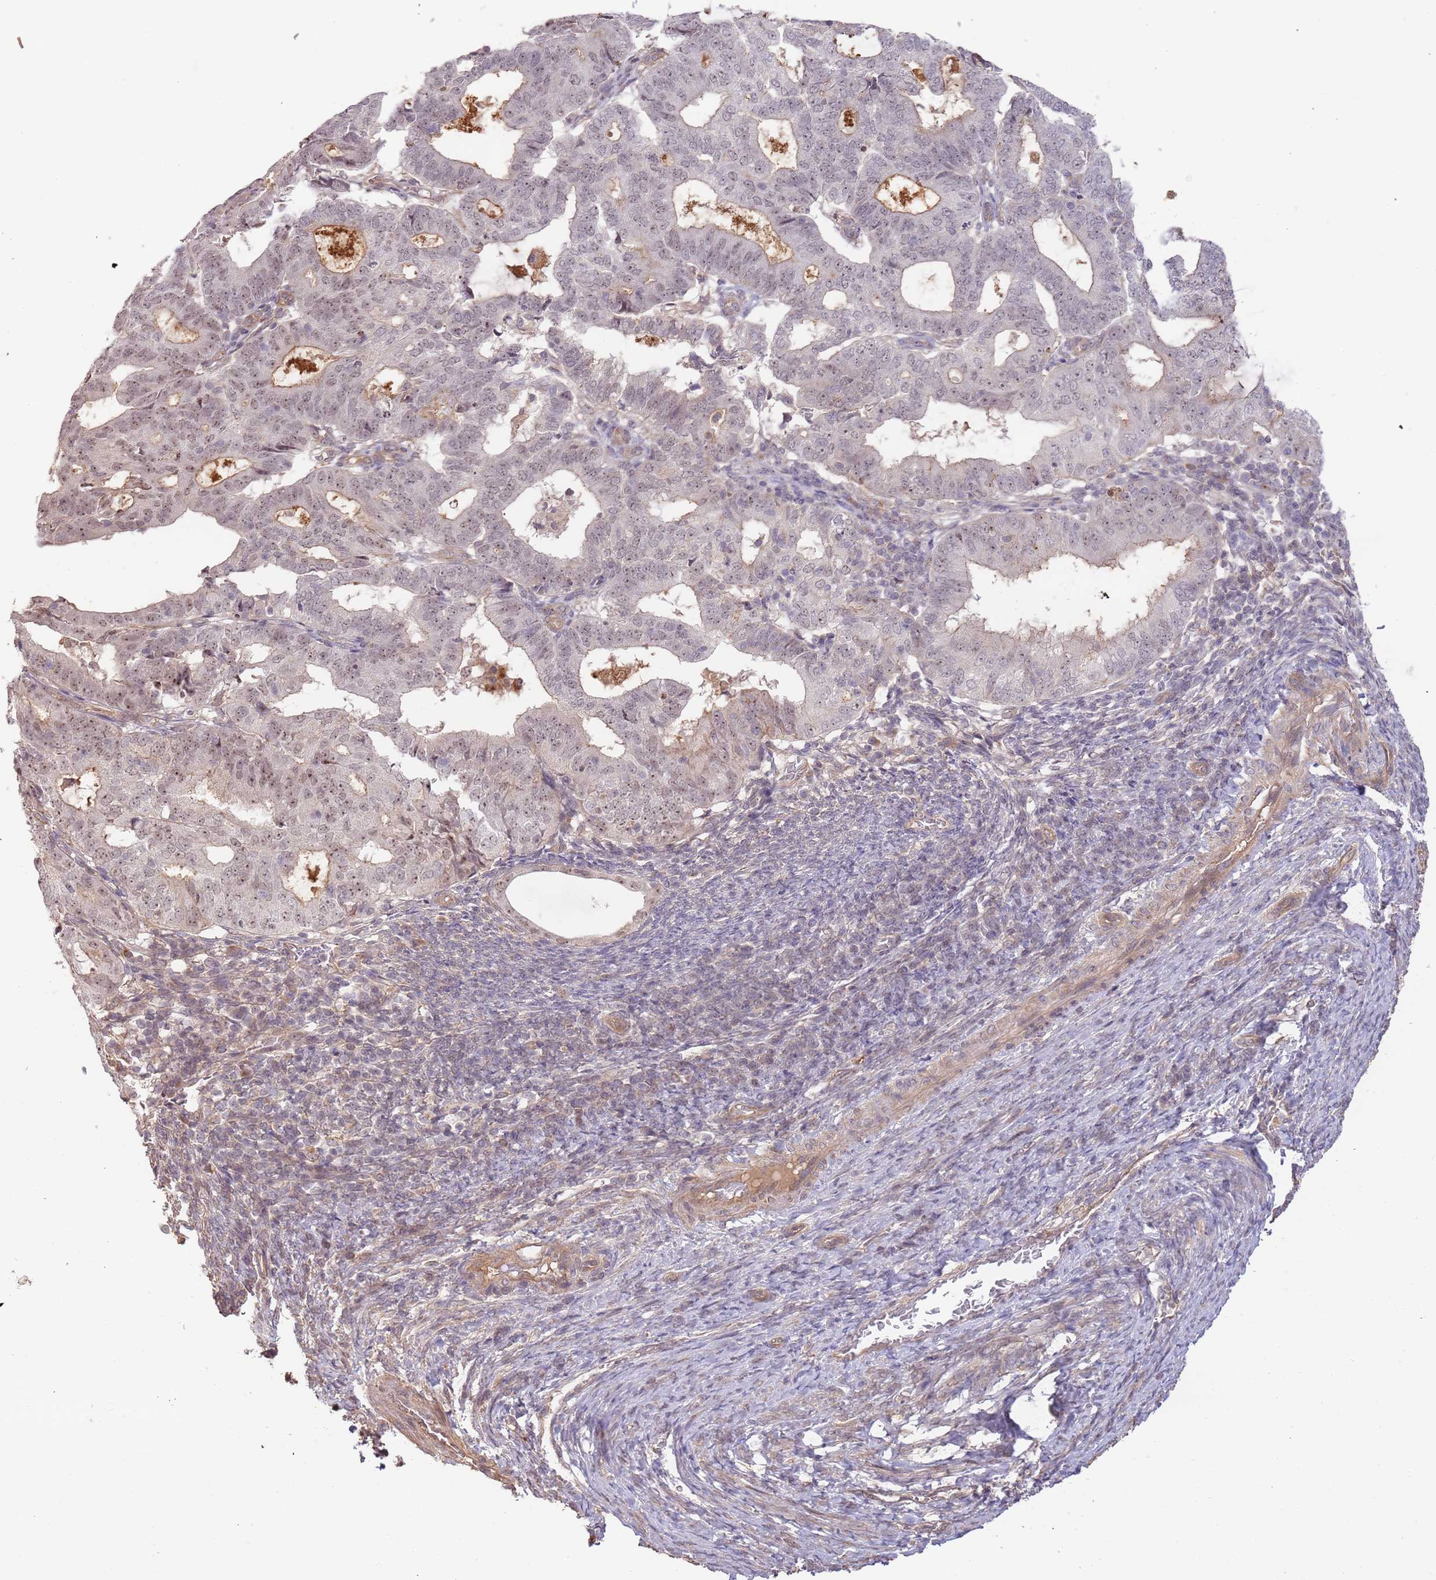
{"staining": {"intensity": "weak", "quantity": "25%-75%", "location": "nuclear"}, "tissue": "endometrial cancer", "cell_type": "Tumor cells", "image_type": "cancer", "snomed": [{"axis": "morphology", "description": "Adenocarcinoma, NOS"}, {"axis": "topography", "description": "Endometrium"}], "caption": "A high-resolution image shows IHC staining of endometrial cancer (adenocarcinoma), which demonstrates weak nuclear staining in approximately 25%-75% of tumor cells.", "gene": "SURF2", "patient": {"sex": "female", "age": 70}}